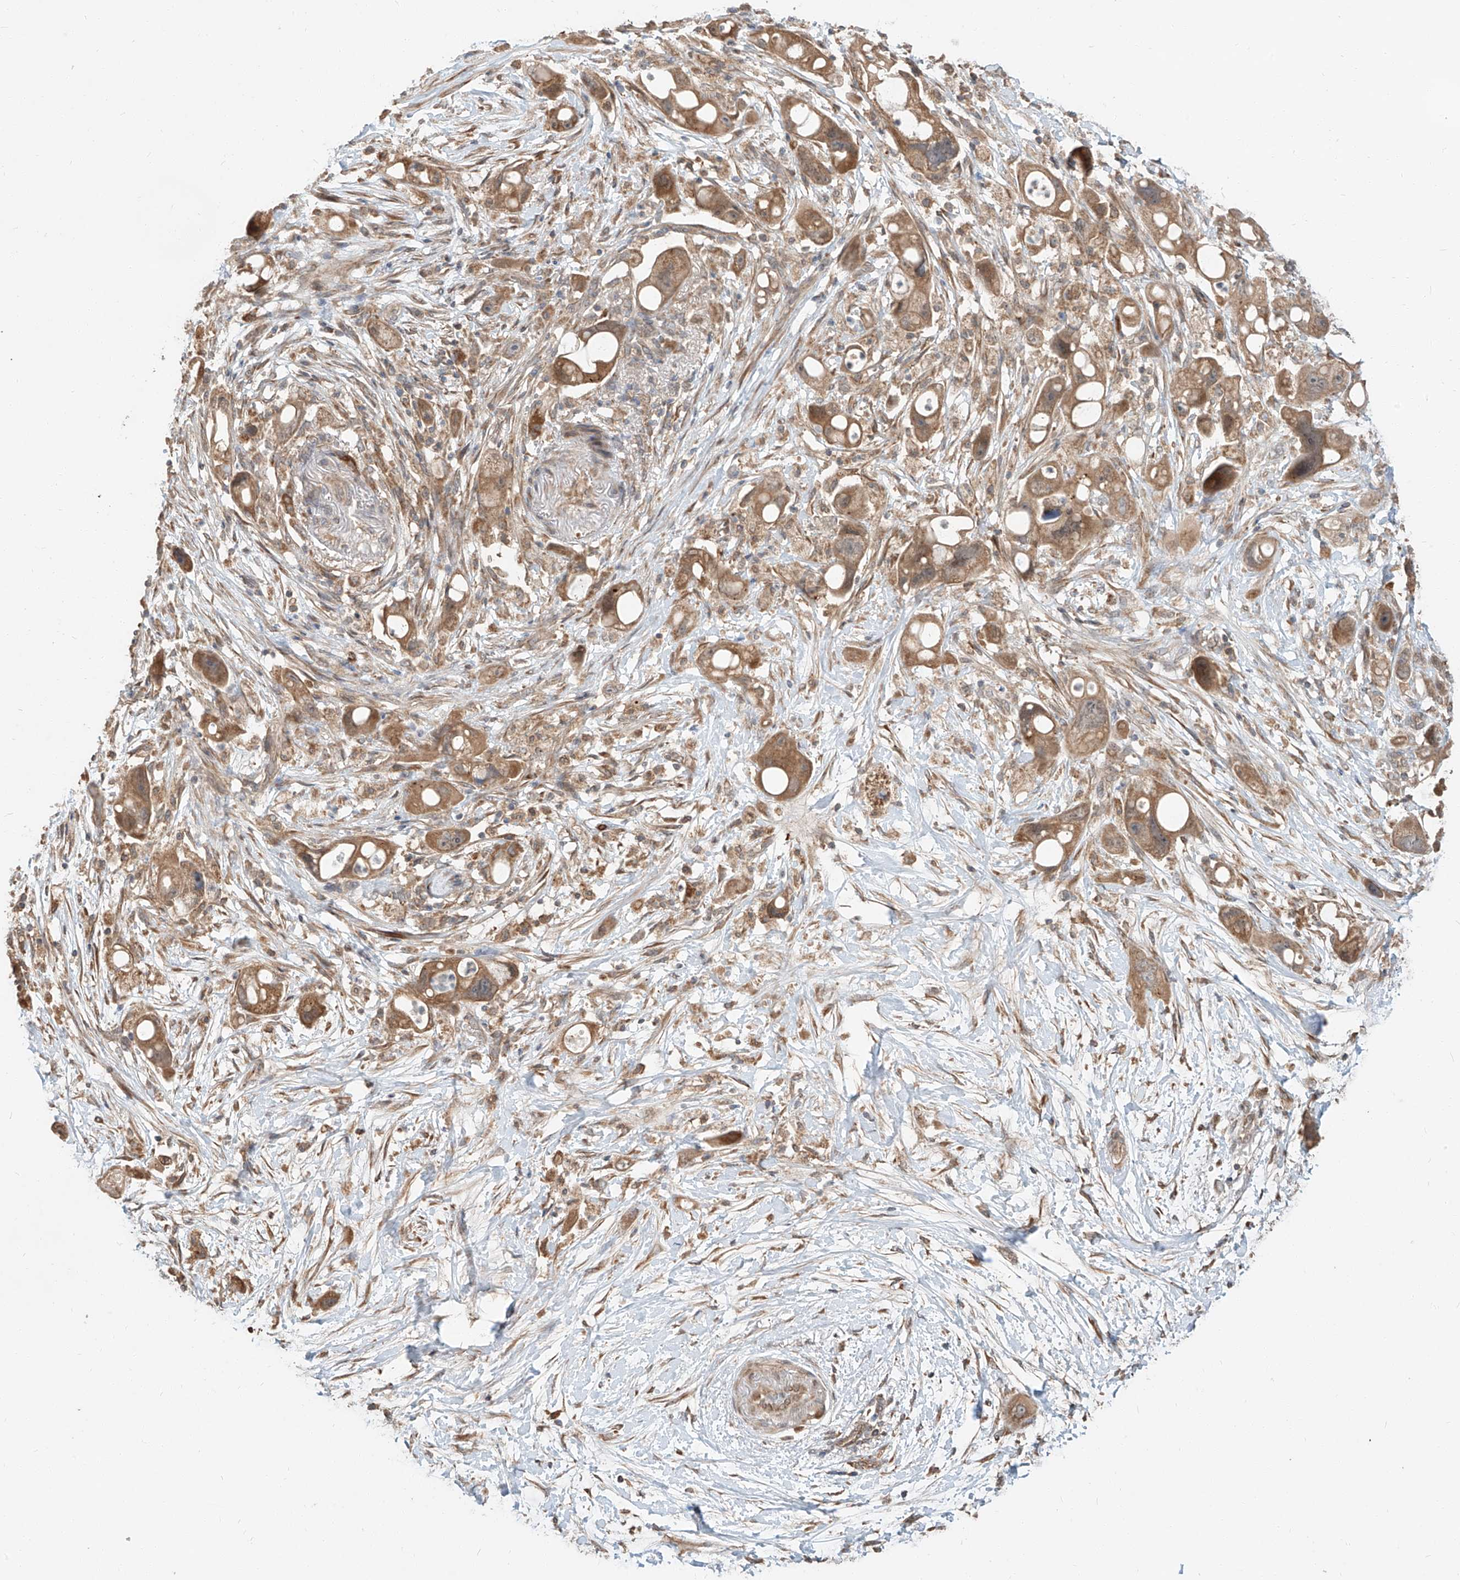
{"staining": {"intensity": "moderate", "quantity": ">75%", "location": "cytoplasmic/membranous"}, "tissue": "pancreatic cancer", "cell_type": "Tumor cells", "image_type": "cancer", "snomed": [{"axis": "morphology", "description": "Normal tissue, NOS"}, {"axis": "morphology", "description": "Adenocarcinoma, NOS"}, {"axis": "topography", "description": "Pancreas"}], "caption": "Pancreatic cancer (adenocarcinoma) tissue demonstrates moderate cytoplasmic/membranous positivity in approximately >75% of tumor cells, visualized by immunohistochemistry. The staining was performed using DAB (3,3'-diaminobenzidine), with brown indicating positive protein expression. Nuclei are stained blue with hematoxylin.", "gene": "STX19", "patient": {"sex": "female", "age": 68}}